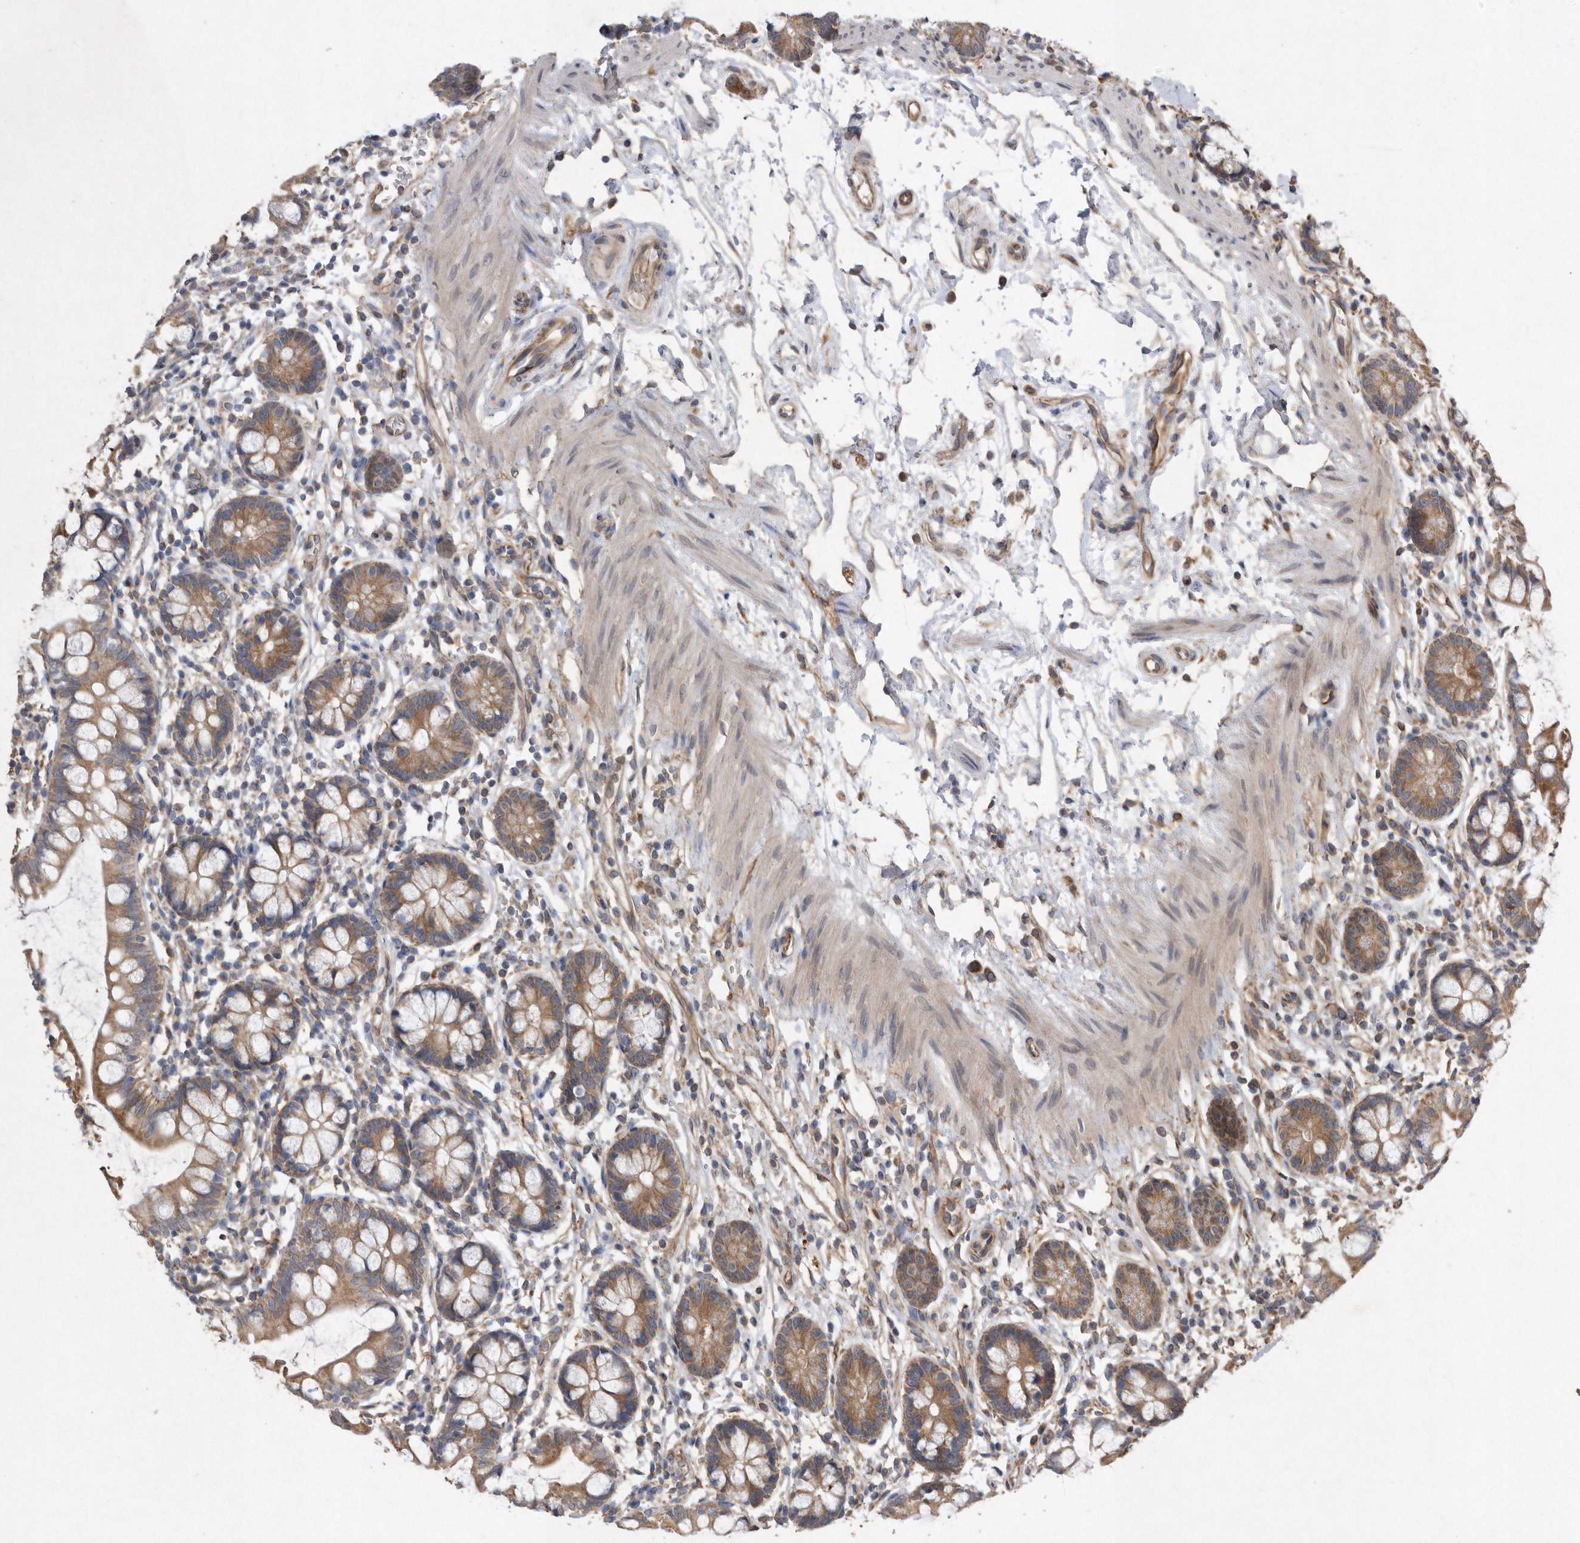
{"staining": {"intensity": "moderate", "quantity": ">75%", "location": "cytoplasmic/membranous"}, "tissue": "small intestine", "cell_type": "Glandular cells", "image_type": "normal", "snomed": [{"axis": "morphology", "description": "Normal tissue, NOS"}, {"axis": "topography", "description": "Small intestine"}], "caption": "IHC image of unremarkable small intestine stained for a protein (brown), which reveals medium levels of moderate cytoplasmic/membranous positivity in approximately >75% of glandular cells.", "gene": "PON2", "patient": {"sex": "female", "age": 84}}